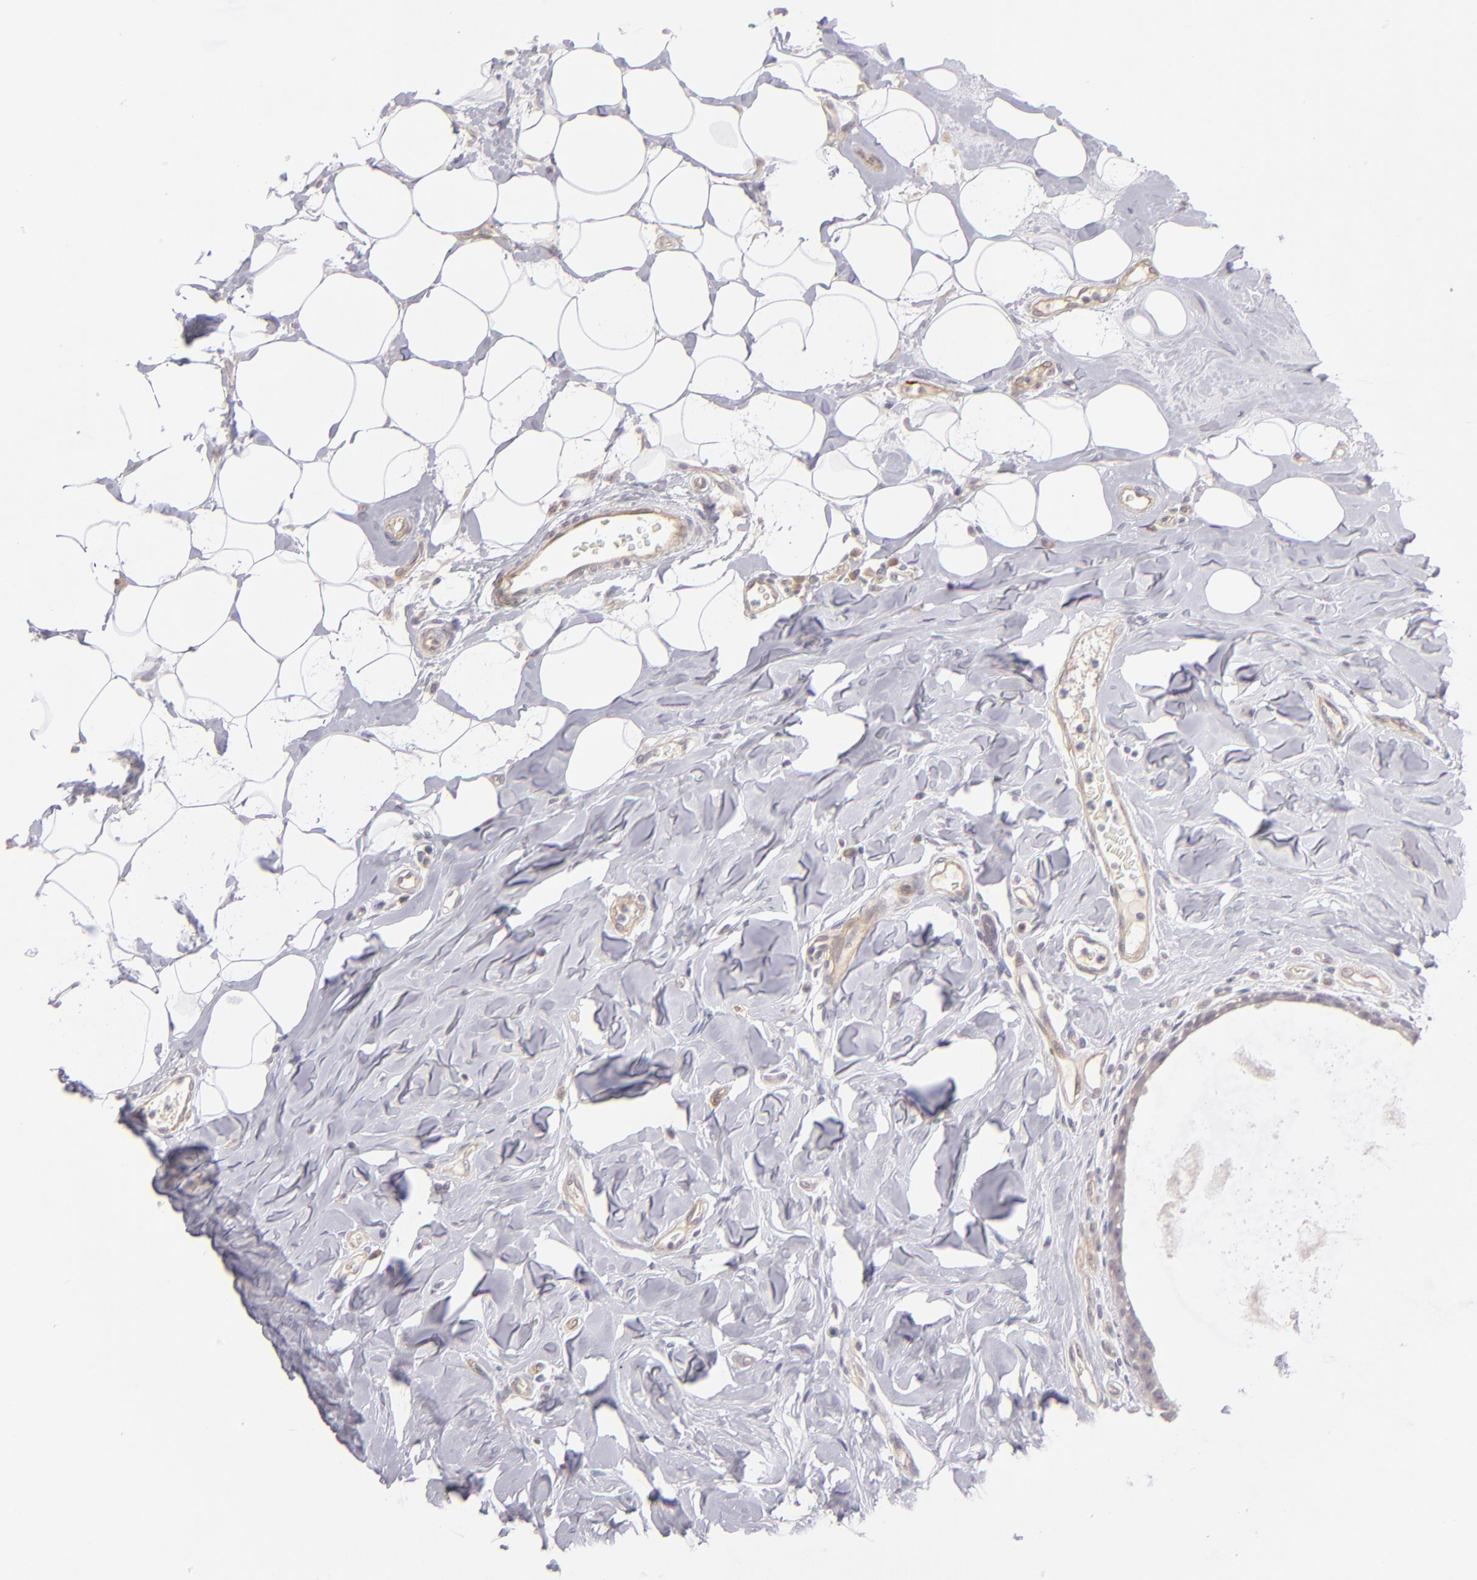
{"staining": {"intensity": "weak", "quantity": "<25%", "location": "cytoplasmic/membranous"}, "tissue": "breast cancer", "cell_type": "Tumor cells", "image_type": "cancer", "snomed": [{"axis": "morphology", "description": "Duct carcinoma"}, {"axis": "topography", "description": "Breast"}], "caption": "Histopathology image shows no protein staining in tumor cells of breast intraductal carcinoma tissue.", "gene": "THBD", "patient": {"sex": "female", "age": 40}}